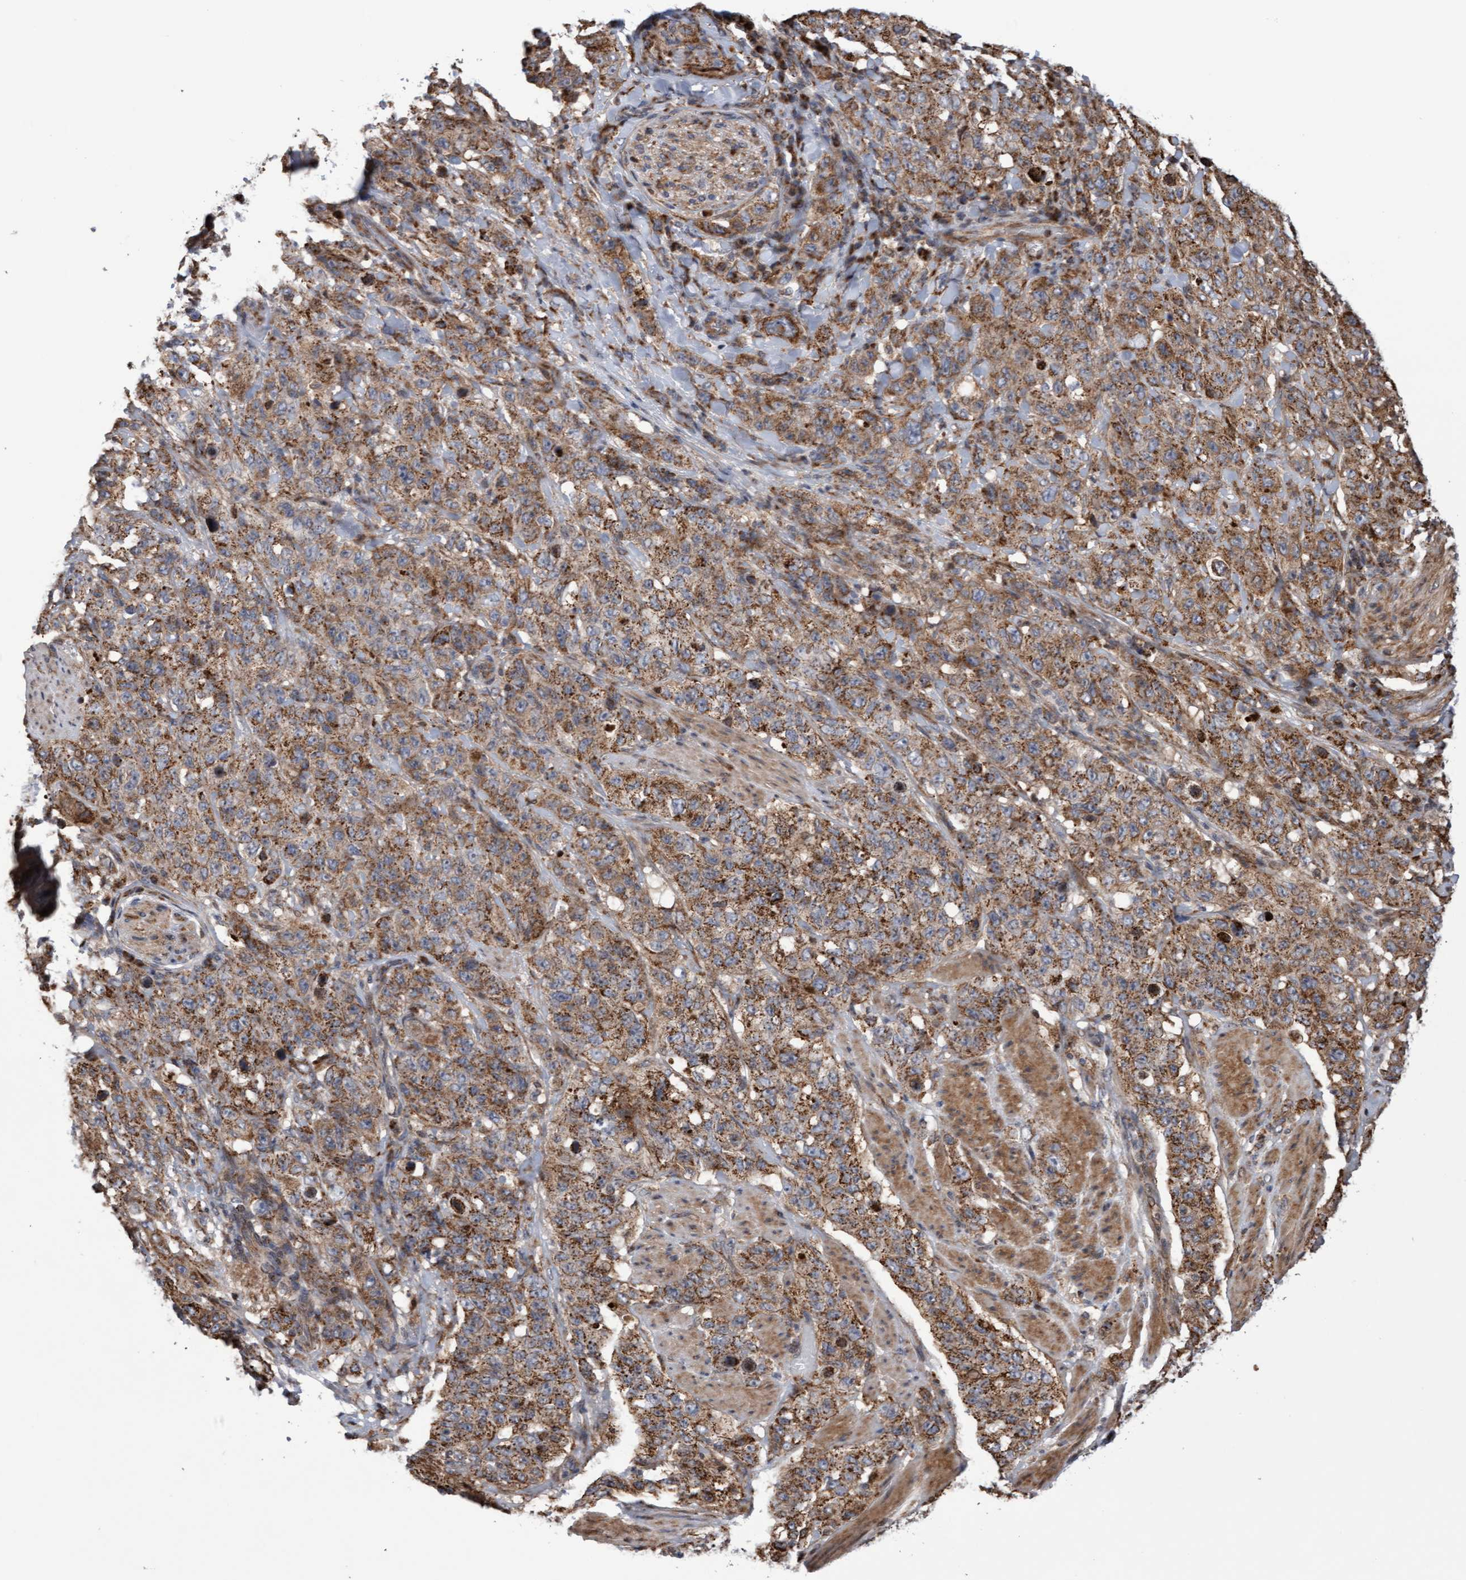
{"staining": {"intensity": "moderate", "quantity": ">75%", "location": "cytoplasmic/membranous"}, "tissue": "stomach cancer", "cell_type": "Tumor cells", "image_type": "cancer", "snomed": [{"axis": "morphology", "description": "Adenocarcinoma, NOS"}, {"axis": "topography", "description": "Stomach"}], "caption": "Immunohistochemical staining of stomach adenocarcinoma shows moderate cytoplasmic/membranous protein expression in about >75% of tumor cells. (Brightfield microscopy of DAB IHC at high magnification).", "gene": "PECR", "patient": {"sex": "male", "age": 48}}